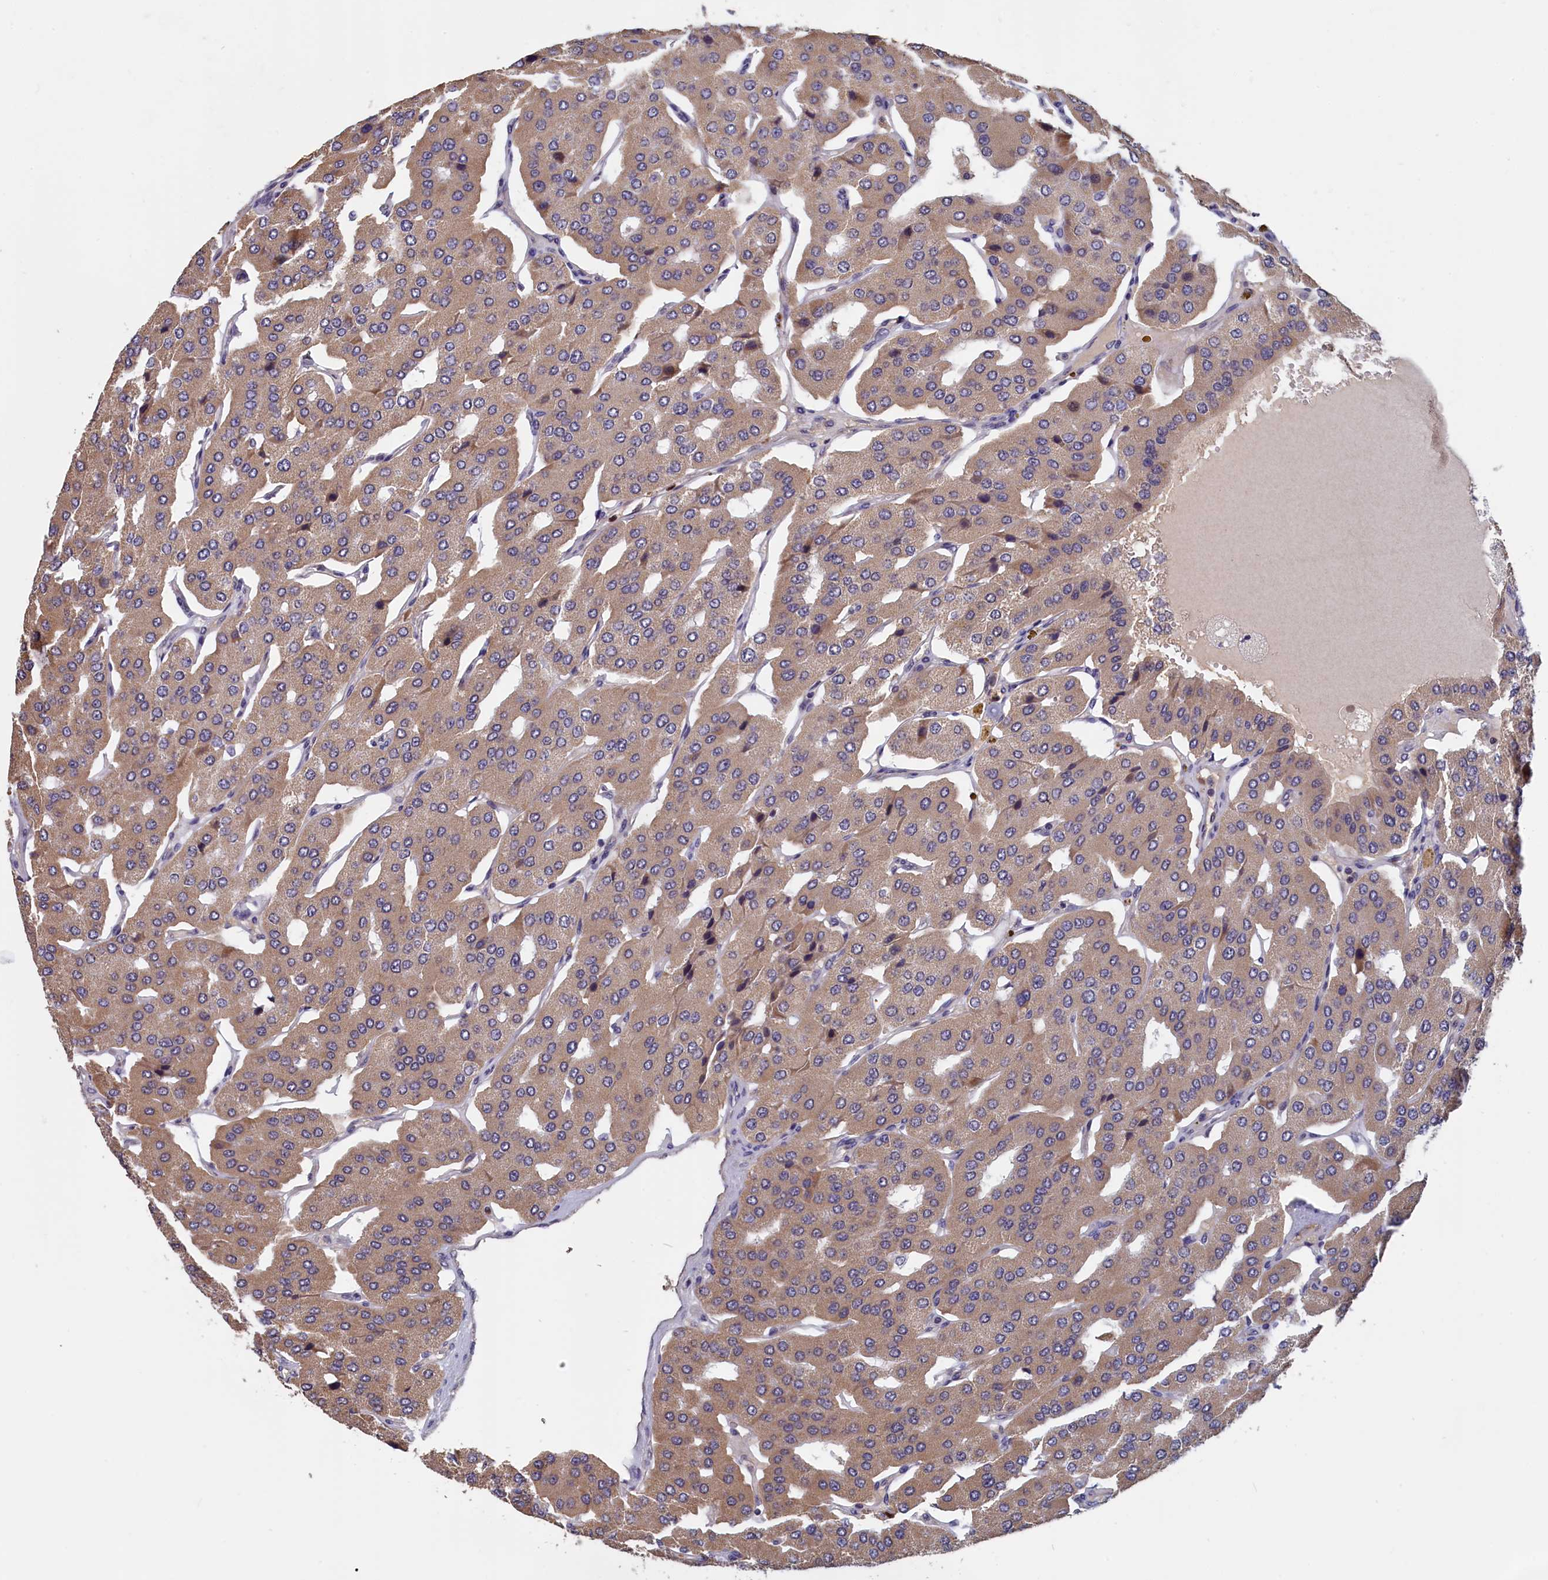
{"staining": {"intensity": "moderate", "quantity": "25%-75%", "location": "cytoplasmic/membranous"}, "tissue": "parathyroid gland", "cell_type": "Glandular cells", "image_type": "normal", "snomed": [{"axis": "morphology", "description": "Normal tissue, NOS"}, {"axis": "morphology", "description": "Adenoma, NOS"}, {"axis": "topography", "description": "Parathyroid gland"}], "caption": "Immunohistochemical staining of normal human parathyroid gland displays 25%-75% levels of moderate cytoplasmic/membranous protein staining in about 25%-75% of glandular cells.", "gene": "EPB41L4B", "patient": {"sex": "female", "age": 86}}